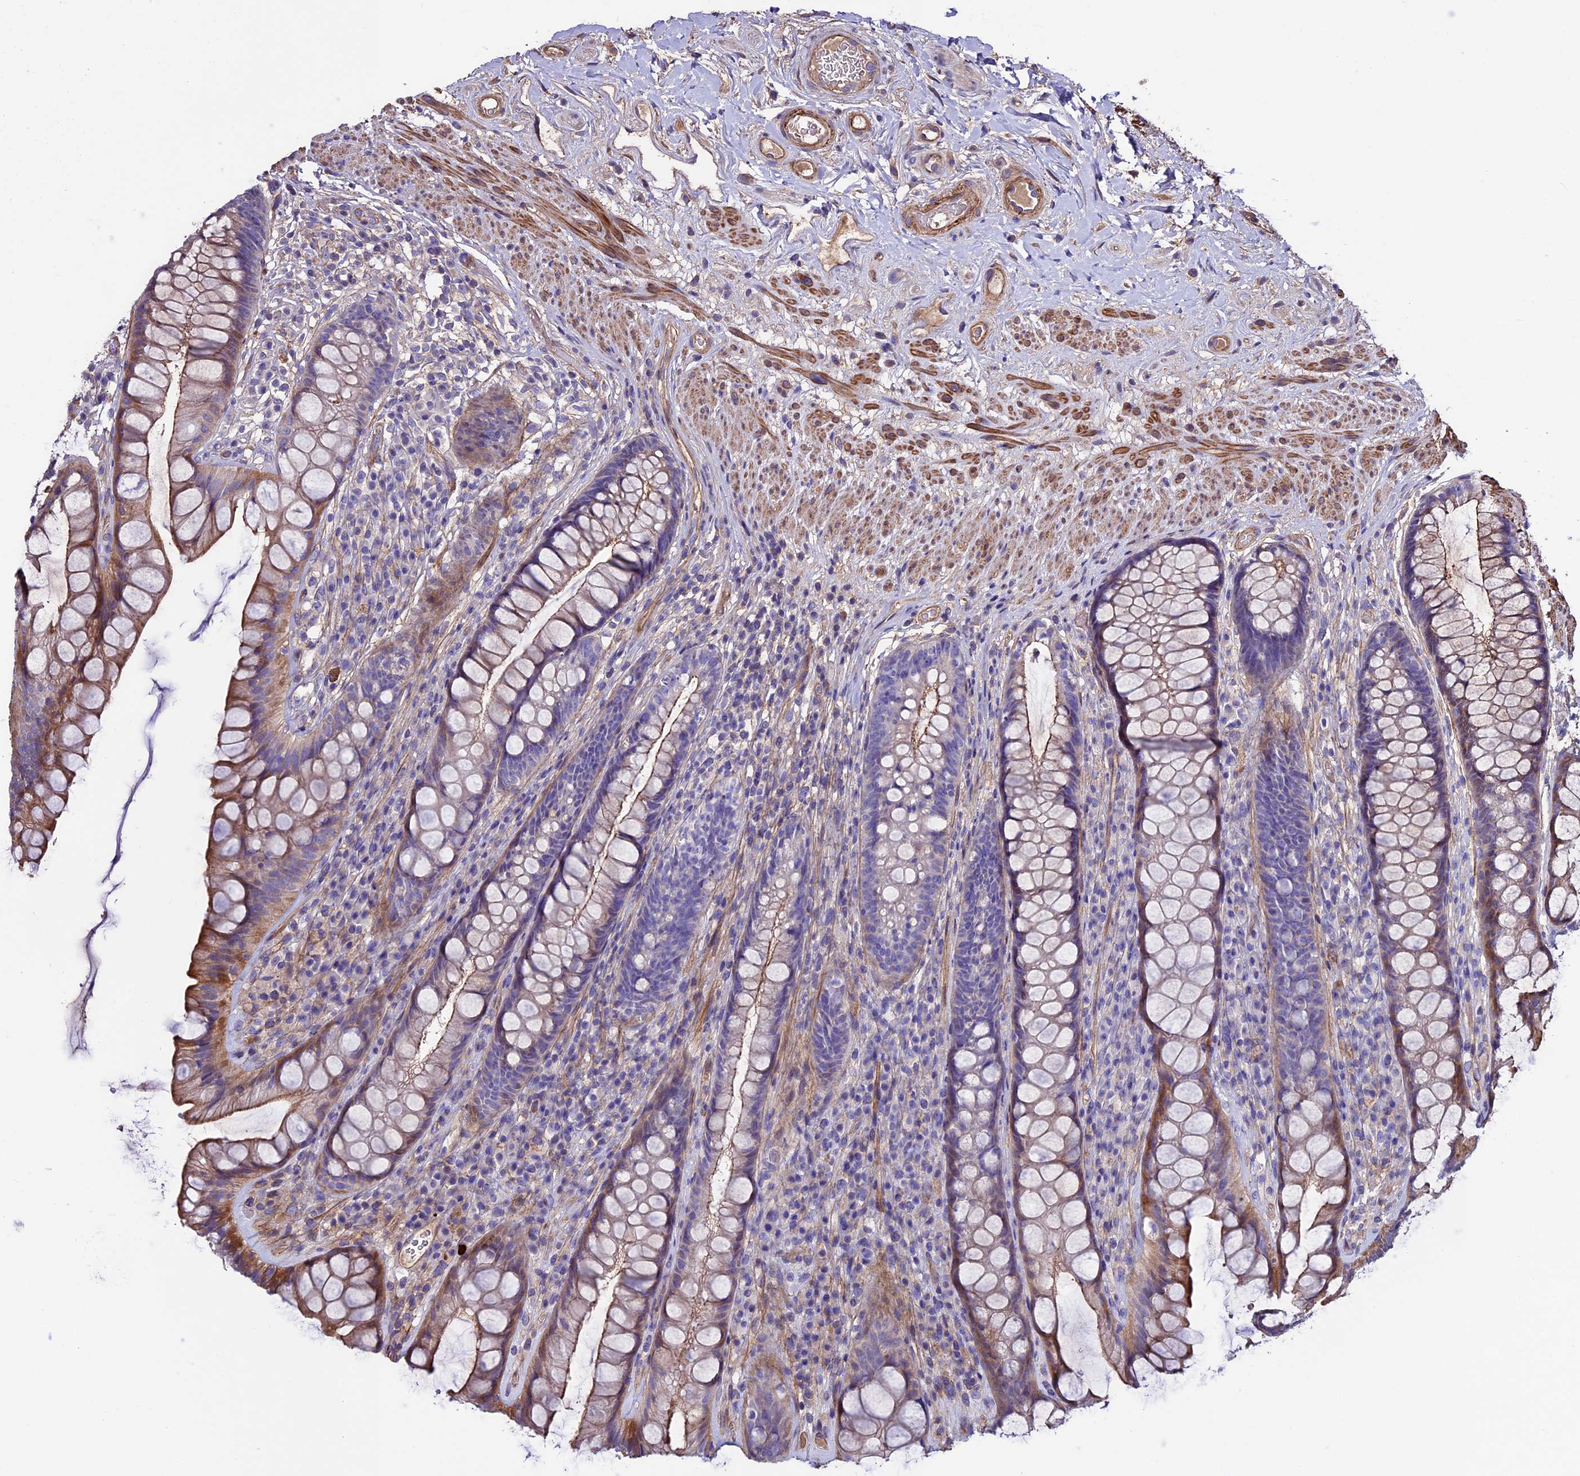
{"staining": {"intensity": "moderate", "quantity": "25%-75%", "location": "cytoplasmic/membranous"}, "tissue": "rectum", "cell_type": "Glandular cells", "image_type": "normal", "snomed": [{"axis": "morphology", "description": "Normal tissue, NOS"}, {"axis": "topography", "description": "Rectum"}], "caption": "This image demonstrates IHC staining of normal rectum, with medium moderate cytoplasmic/membranous staining in approximately 25%-75% of glandular cells.", "gene": "EVA1B", "patient": {"sex": "male", "age": 74}}